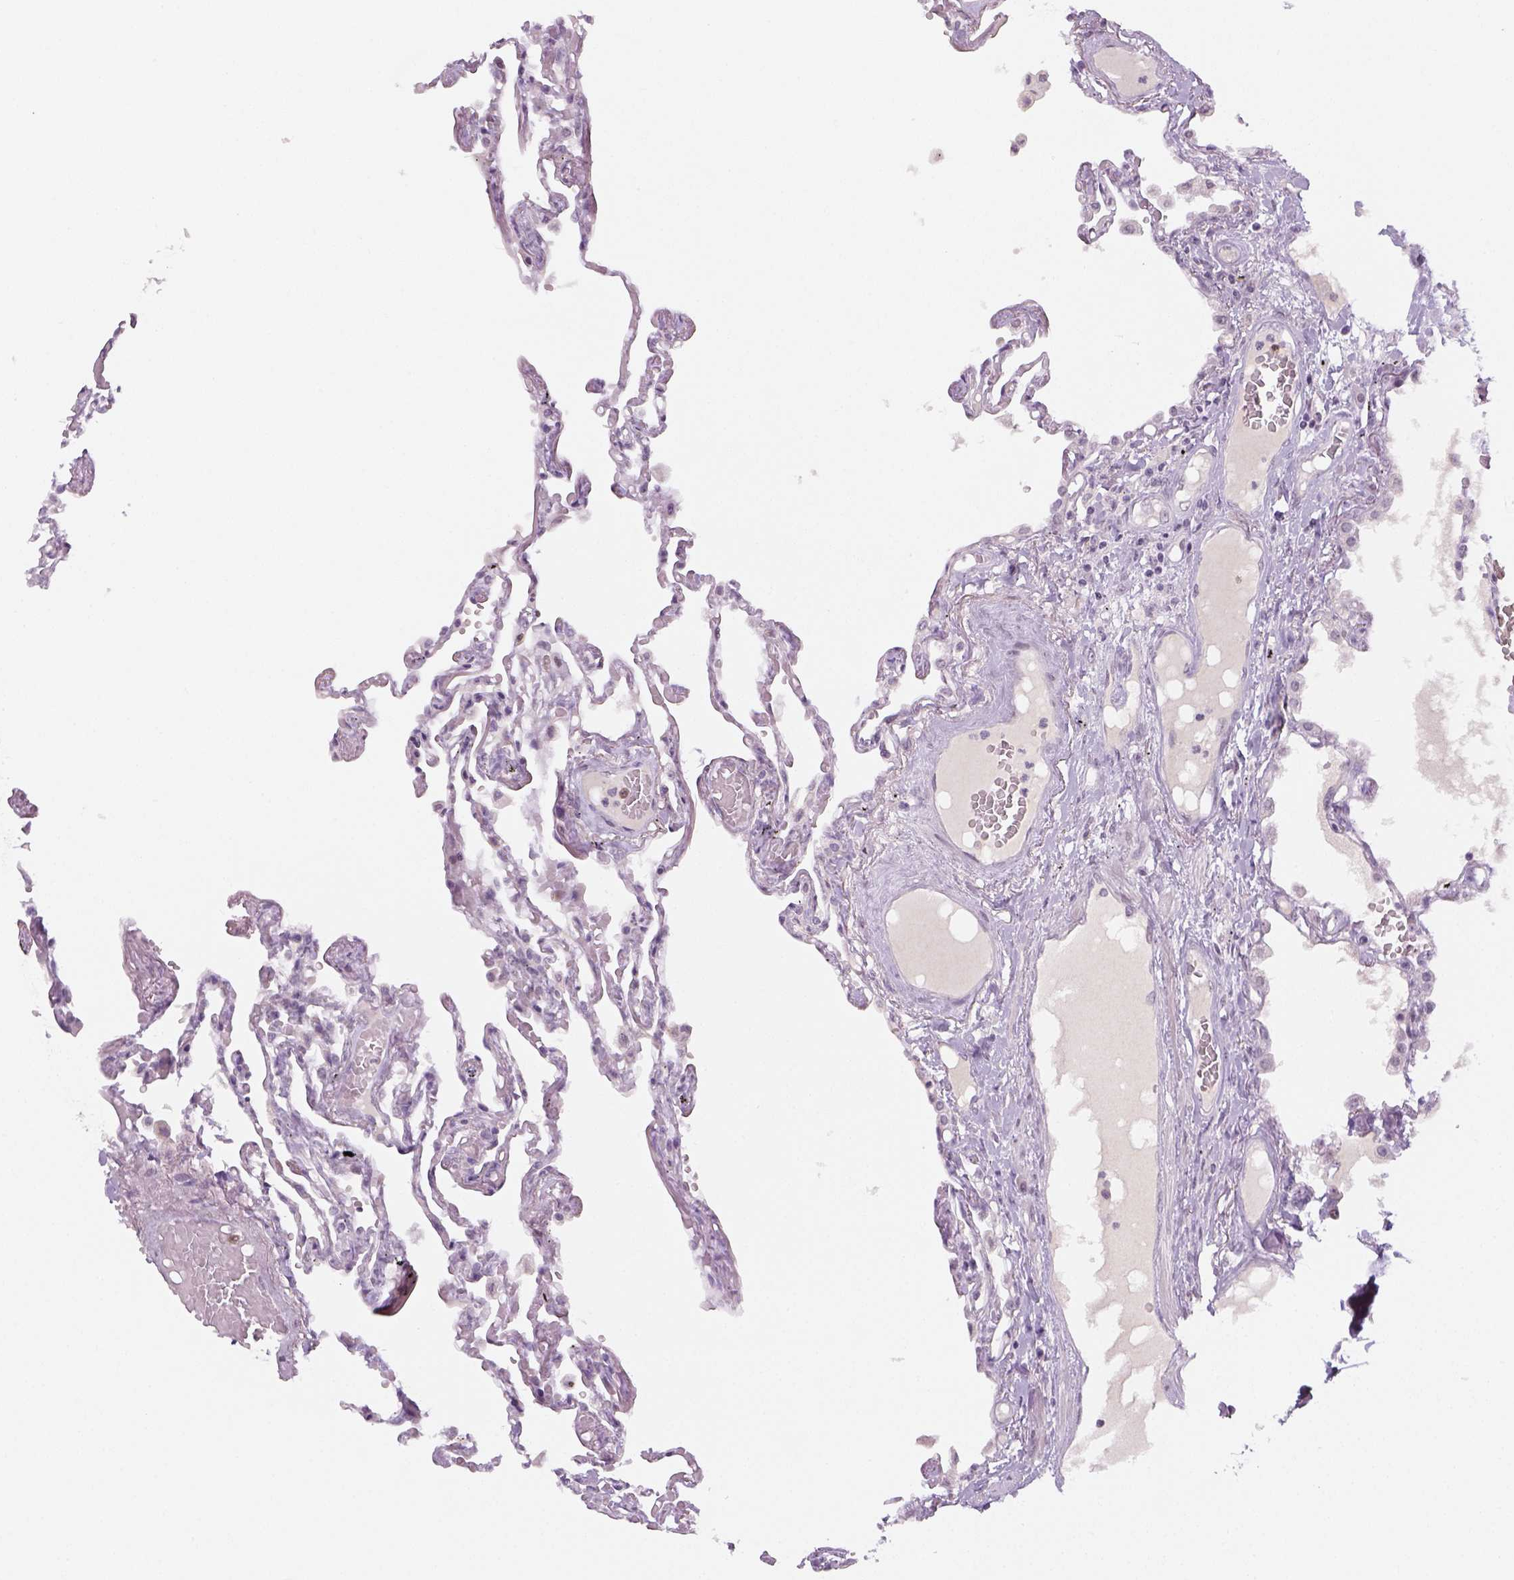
{"staining": {"intensity": "negative", "quantity": "none", "location": "none"}, "tissue": "lung", "cell_type": "Alveolar cells", "image_type": "normal", "snomed": [{"axis": "morphology", "description": "Normal tissue, NOS"}, {"axis": "morphology", "description": "Adenocarcinoma, NOS"}, {"axis": "topography", "description": "Cartilage tissue"}, {"axis": "topography", "description": "Lung"}], "caption": "The micrograph shows no significant positivity in alveolar cells of lung.", "gene": "MAGEB3", "patient": {"sex": "female", "age": 67}}